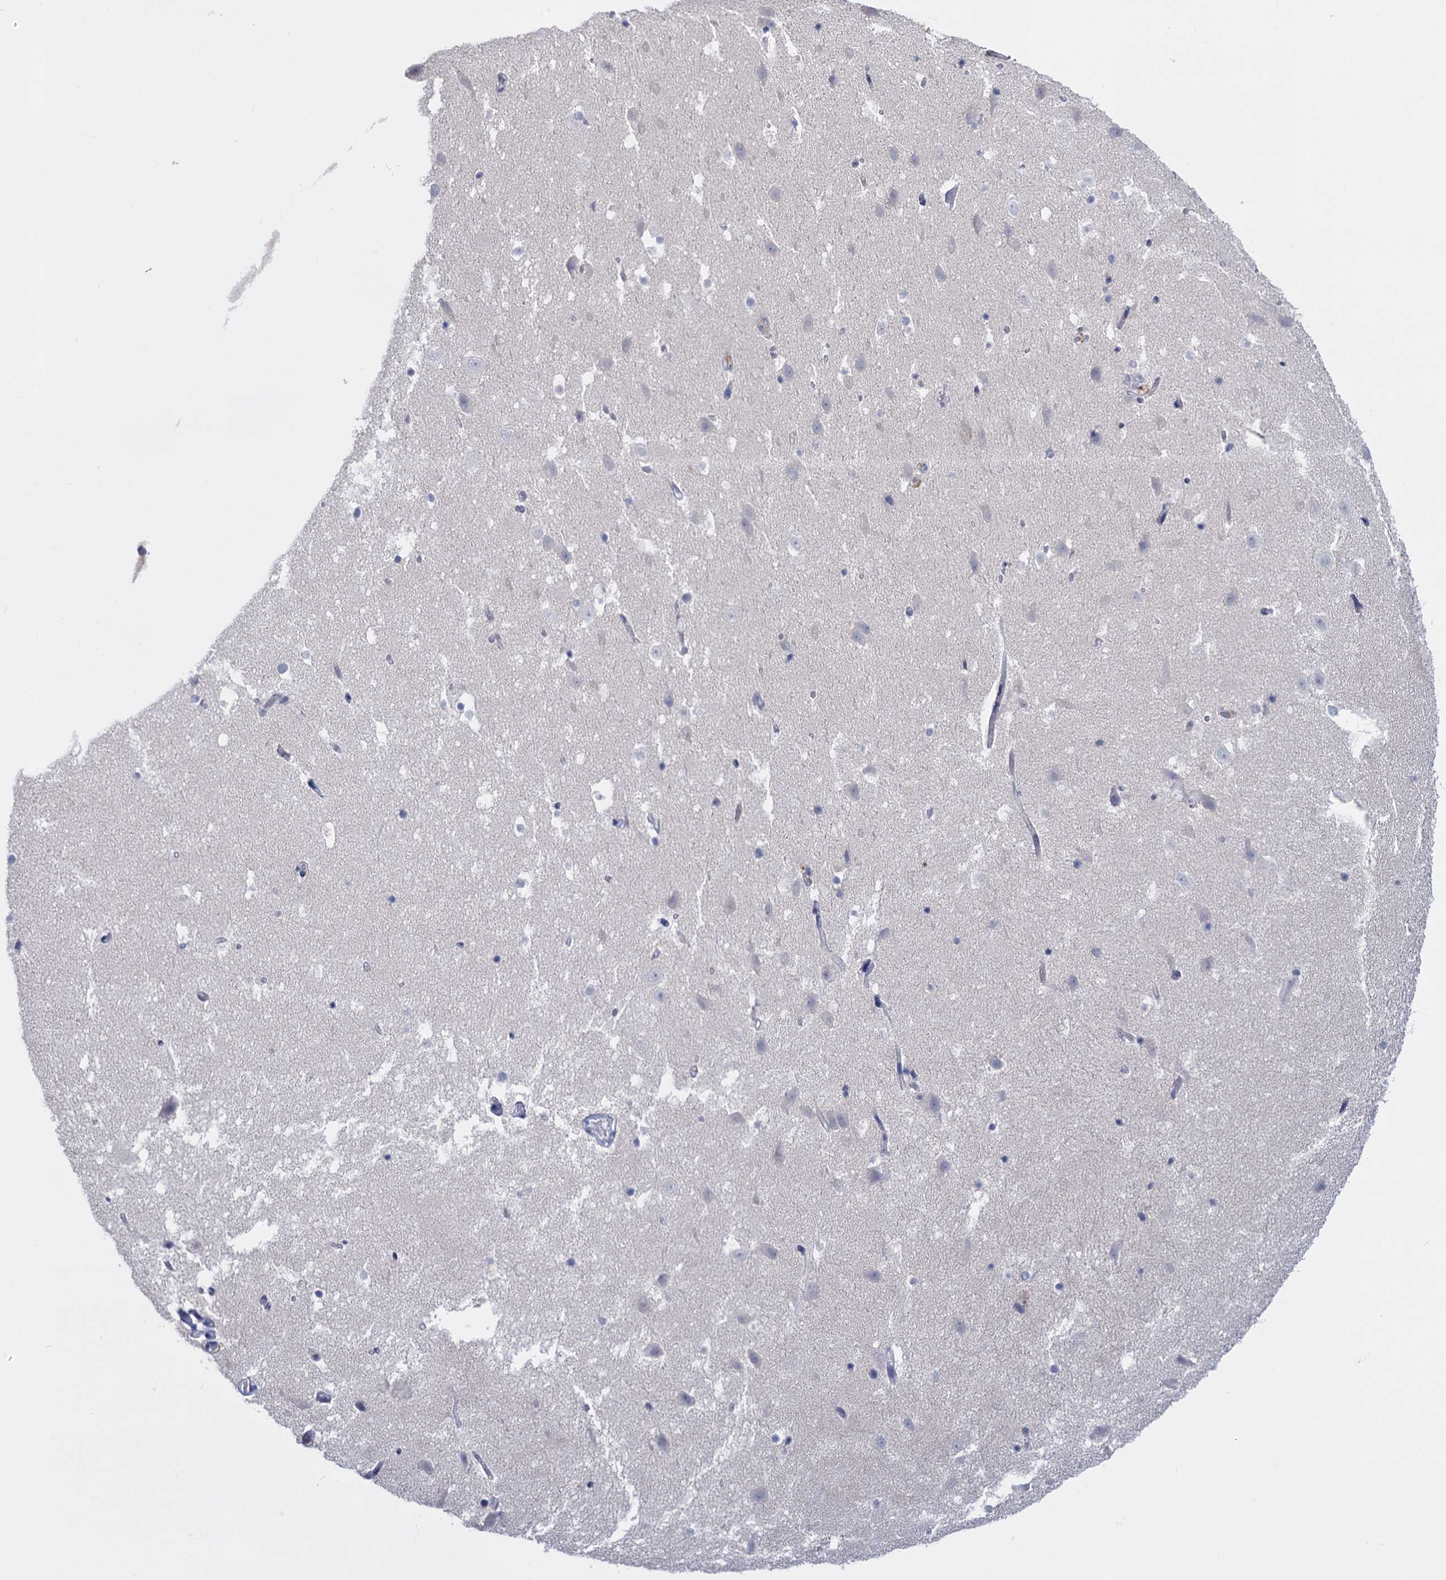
{"staining": {"intensity": "negative", "quantity": "none", "location": "none"}, "tissue": "hippocampus", "cell_type": "Glial cells", "image_type": "normal", "snomed": [{"axis": "morphology", "description": "Normal tissue, NOS"}, {"axis": "topography", "description": "Hippocampus"}], "caption": "Immunohistochemistry photomicrograph of unremarkable human hippocampus stained for a protein (brown), which shows no staining in glial cells.", "gene": "SFN", "patient": {"sex": "female", "age": 52}}